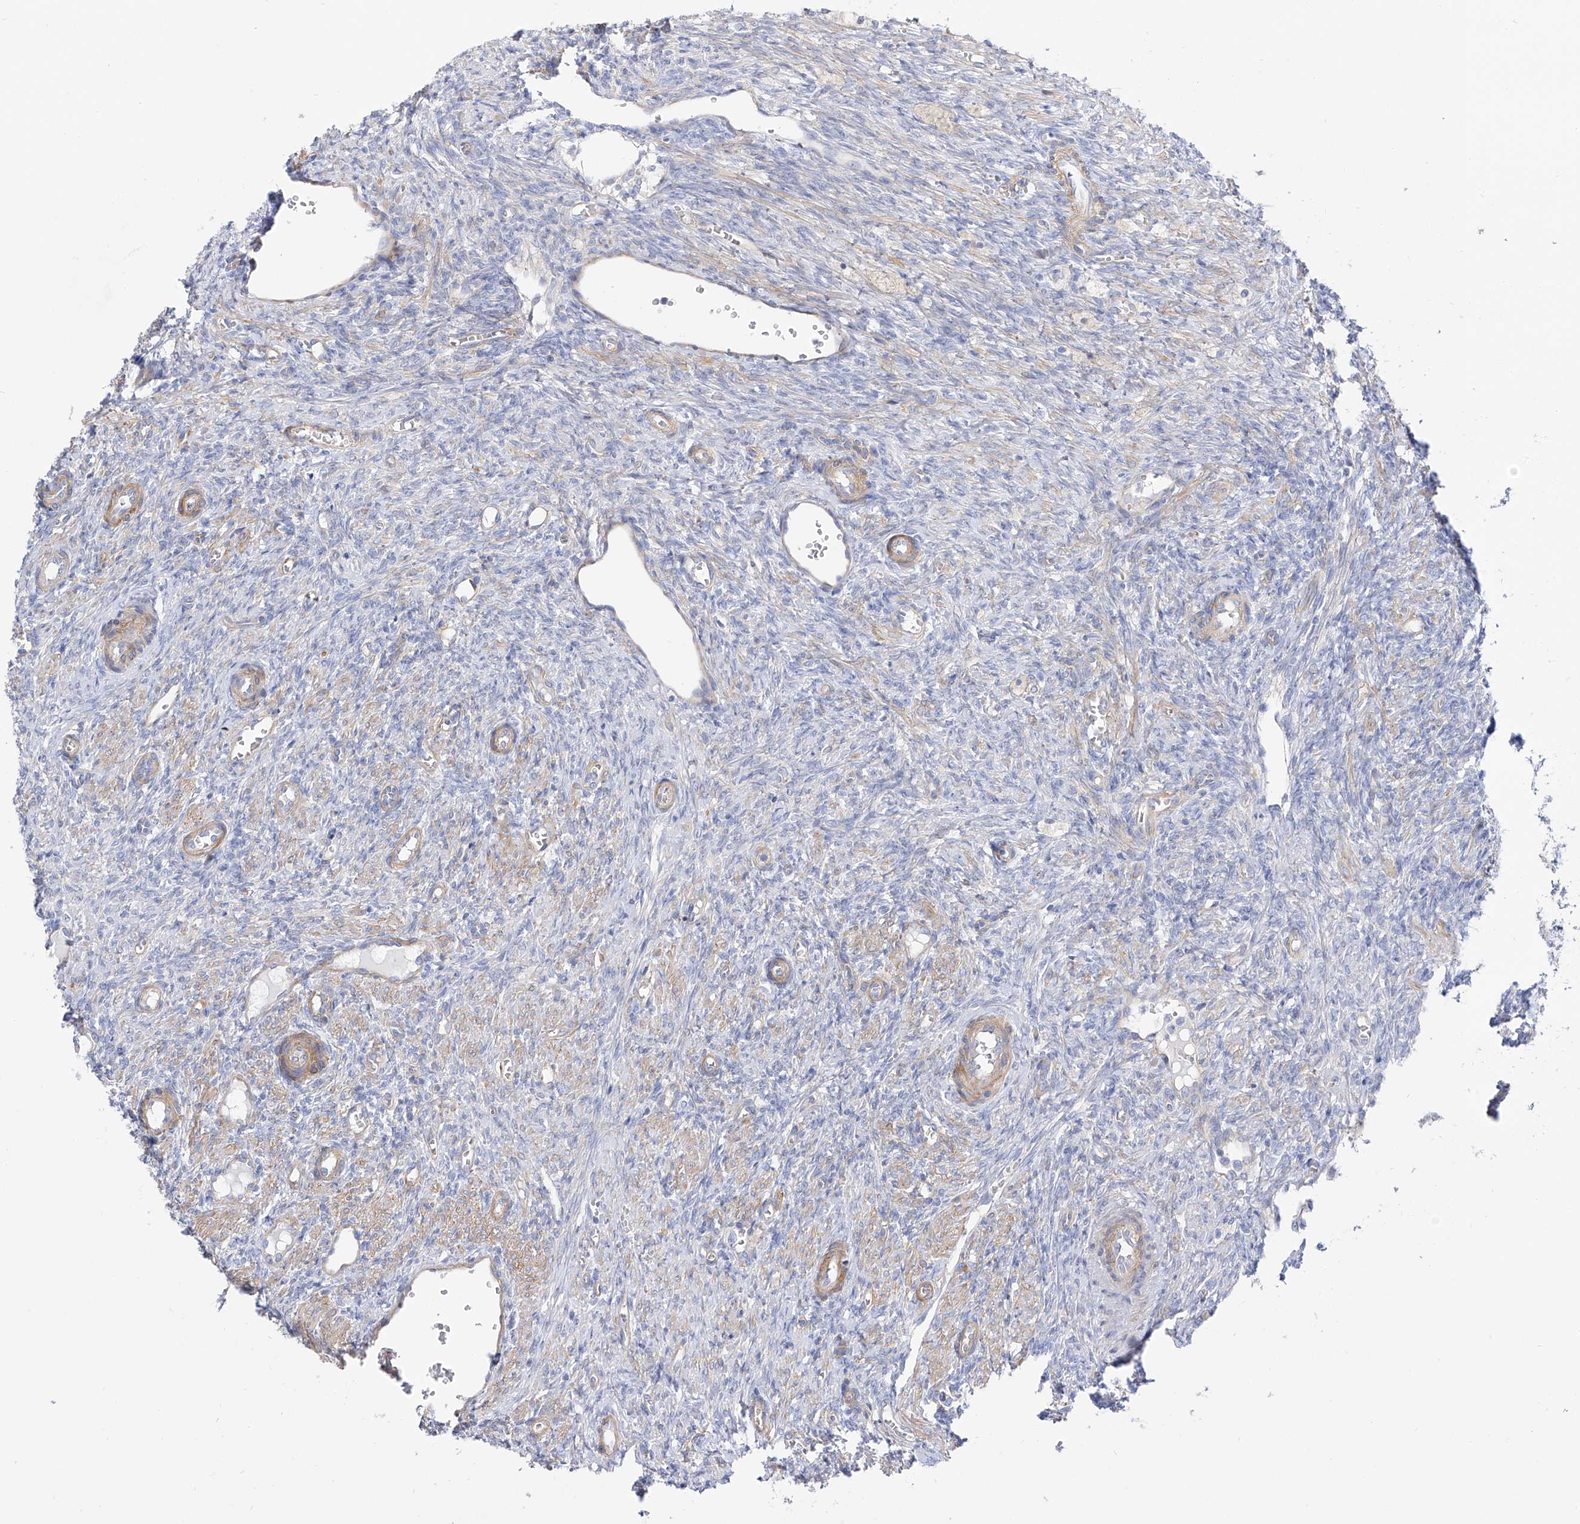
{"staining": {"intensity": "negative", "quantity": "none", "location": "none"}, "tissue": "ovary", "cell_type": "Ovarian stroma cells", "image_type": "normal", "snomed": [{"axis": "morphology", "description": "Normal tissue, NOS"}, {"axis": "topography", "description": "Ovary"}], "caption": "Photomicrograph shows no significant protein positivity in ovarian stroma cells of unremarkable ovary. Nuclei are stained in blue.", "gene": "LCA5", "patient": {"sex": "female", "age": 41}}